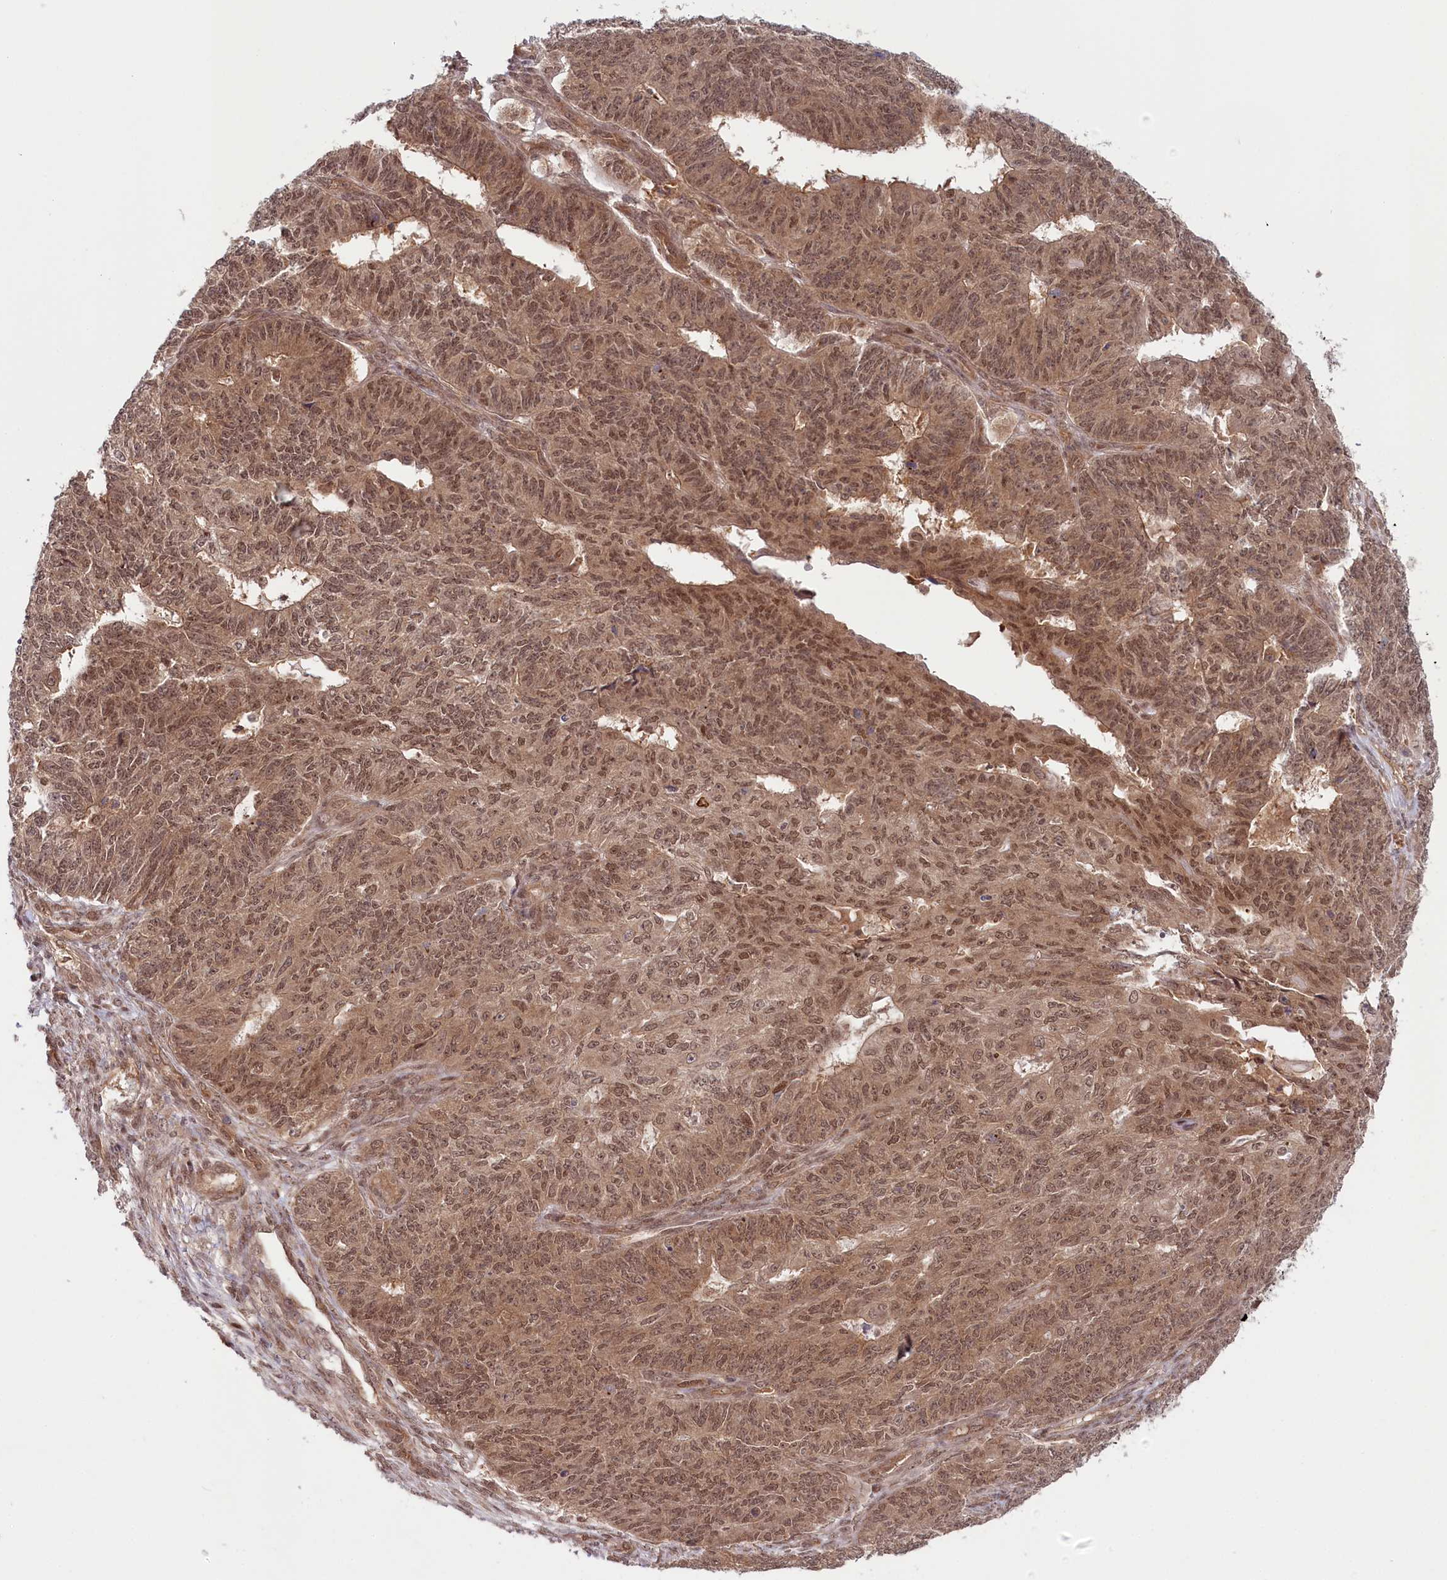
{"staining": {"intensity": "moderate", "quantity": ">75%", "location": "cytoplasmic/membranous,nuclear"}, "tissue": "endometrial cancer", "cell_type": "Tumor cells", "image_type": "cancer", "snomed": [{"axis": "morphology", "description": "Adenocarcinoma, NOS"}, {"axis": "topography", "description": "Endometrium"}], "caption": "Moderate cytoplasmic/membranous and nuclear staining is identified in about >75% of tumor cells in endometrial cancer. (DAB (3,3'-diaminobenzidine) = brown stain, brightfield microscopy at high magnification).", "gene": "CCDC65", "patient": {"sex": "female", "age": 32}}